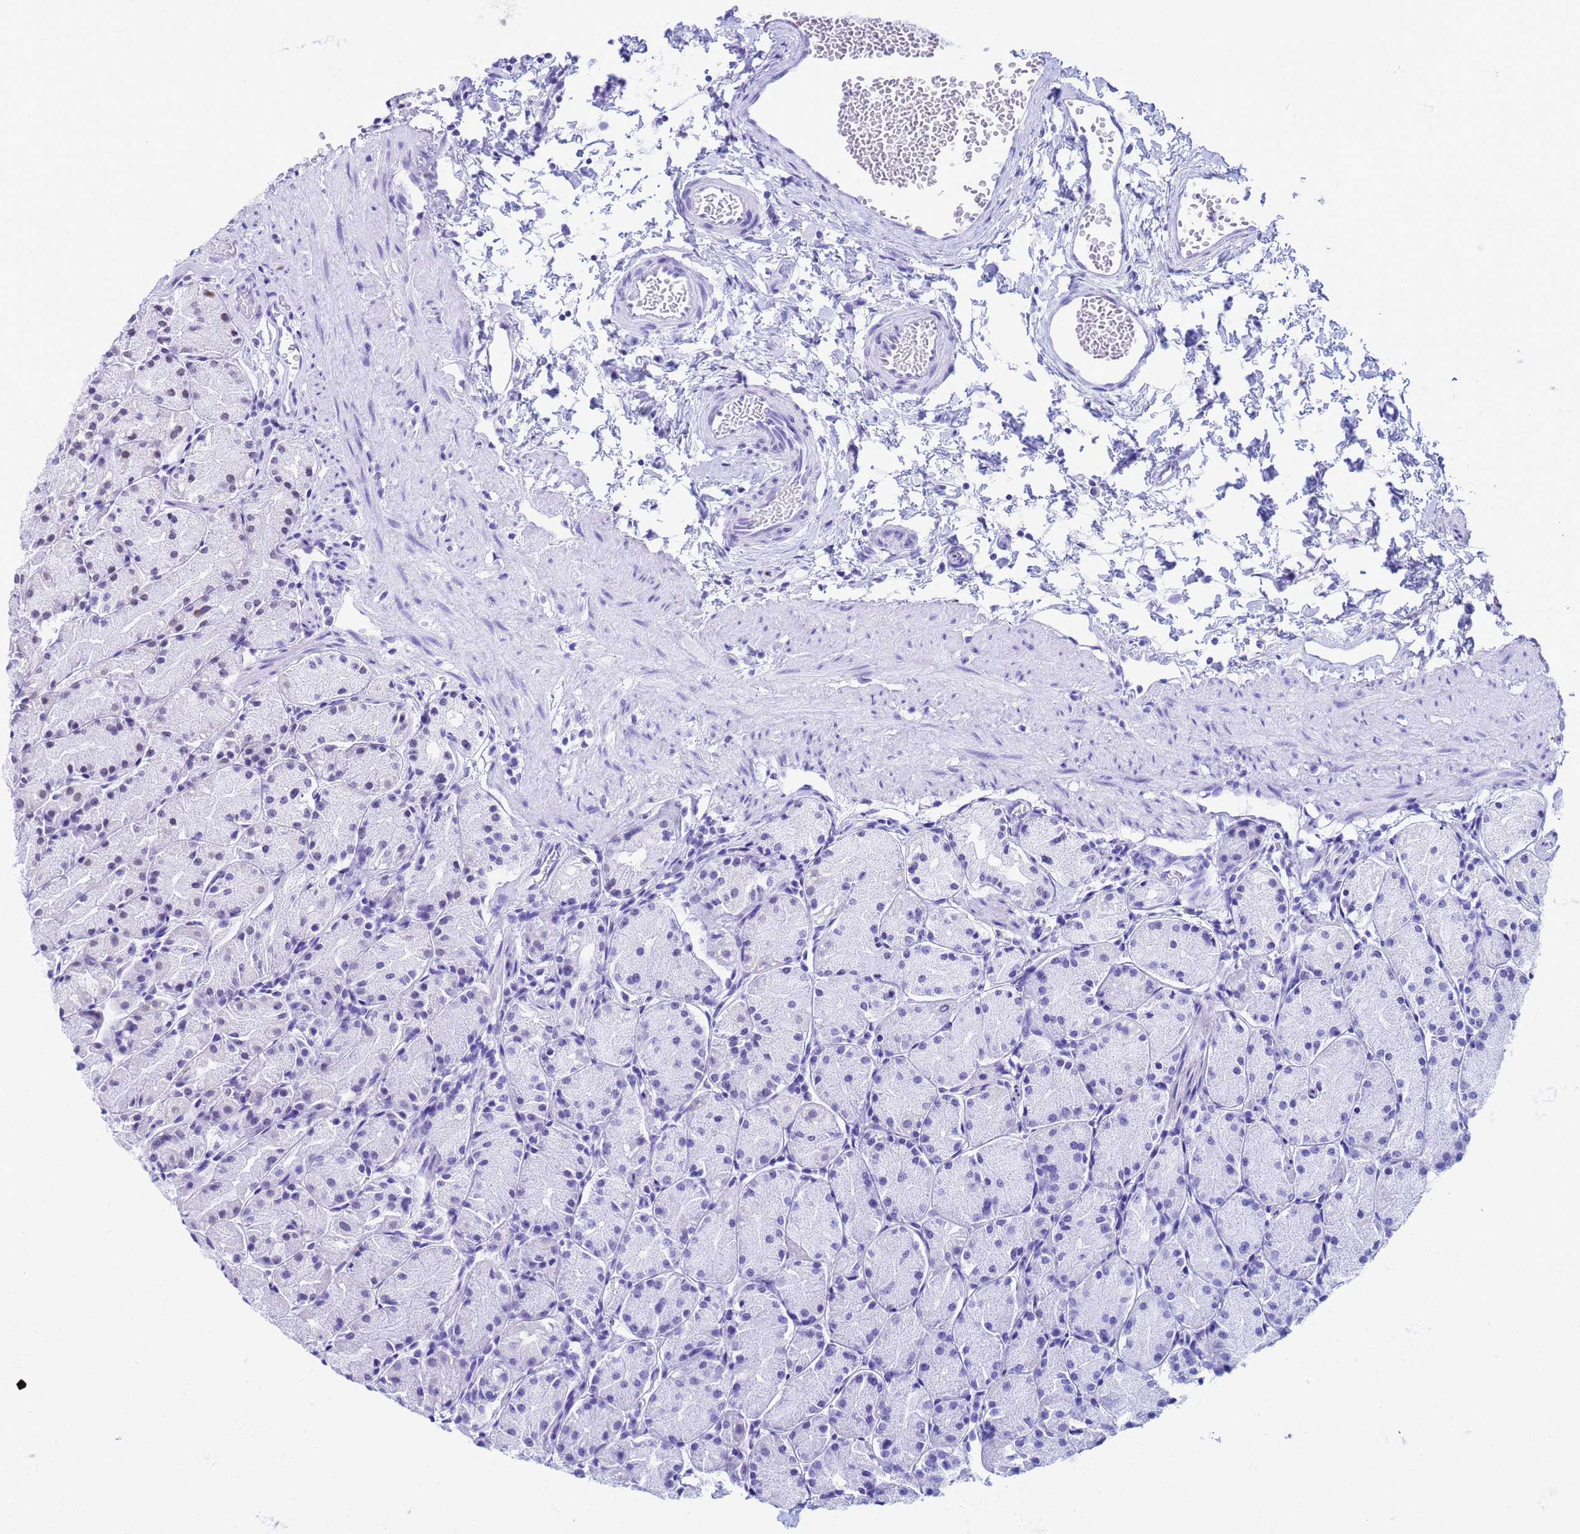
{"staining": {"intensity": "negative", "quantity": "none", "location": "none"}, "tissue": "stomach", "cell_type": "Glandular cells", "image_type": "normal", "snomed": [{"axis": "morphology", "description": "Normal tissue, NOS"}, {"axis": "topography", "description": "Stomach, upper"}], "caption": "There is no significant positivity in glandular cells of stomach. (Brightfield microscopy of DAB (3,3'-diaminobenzidine) immunohistochemistry (IHC) at high magnification).", "gene": "FAM170B", "patient": {"sex": "male", "age": 47}}